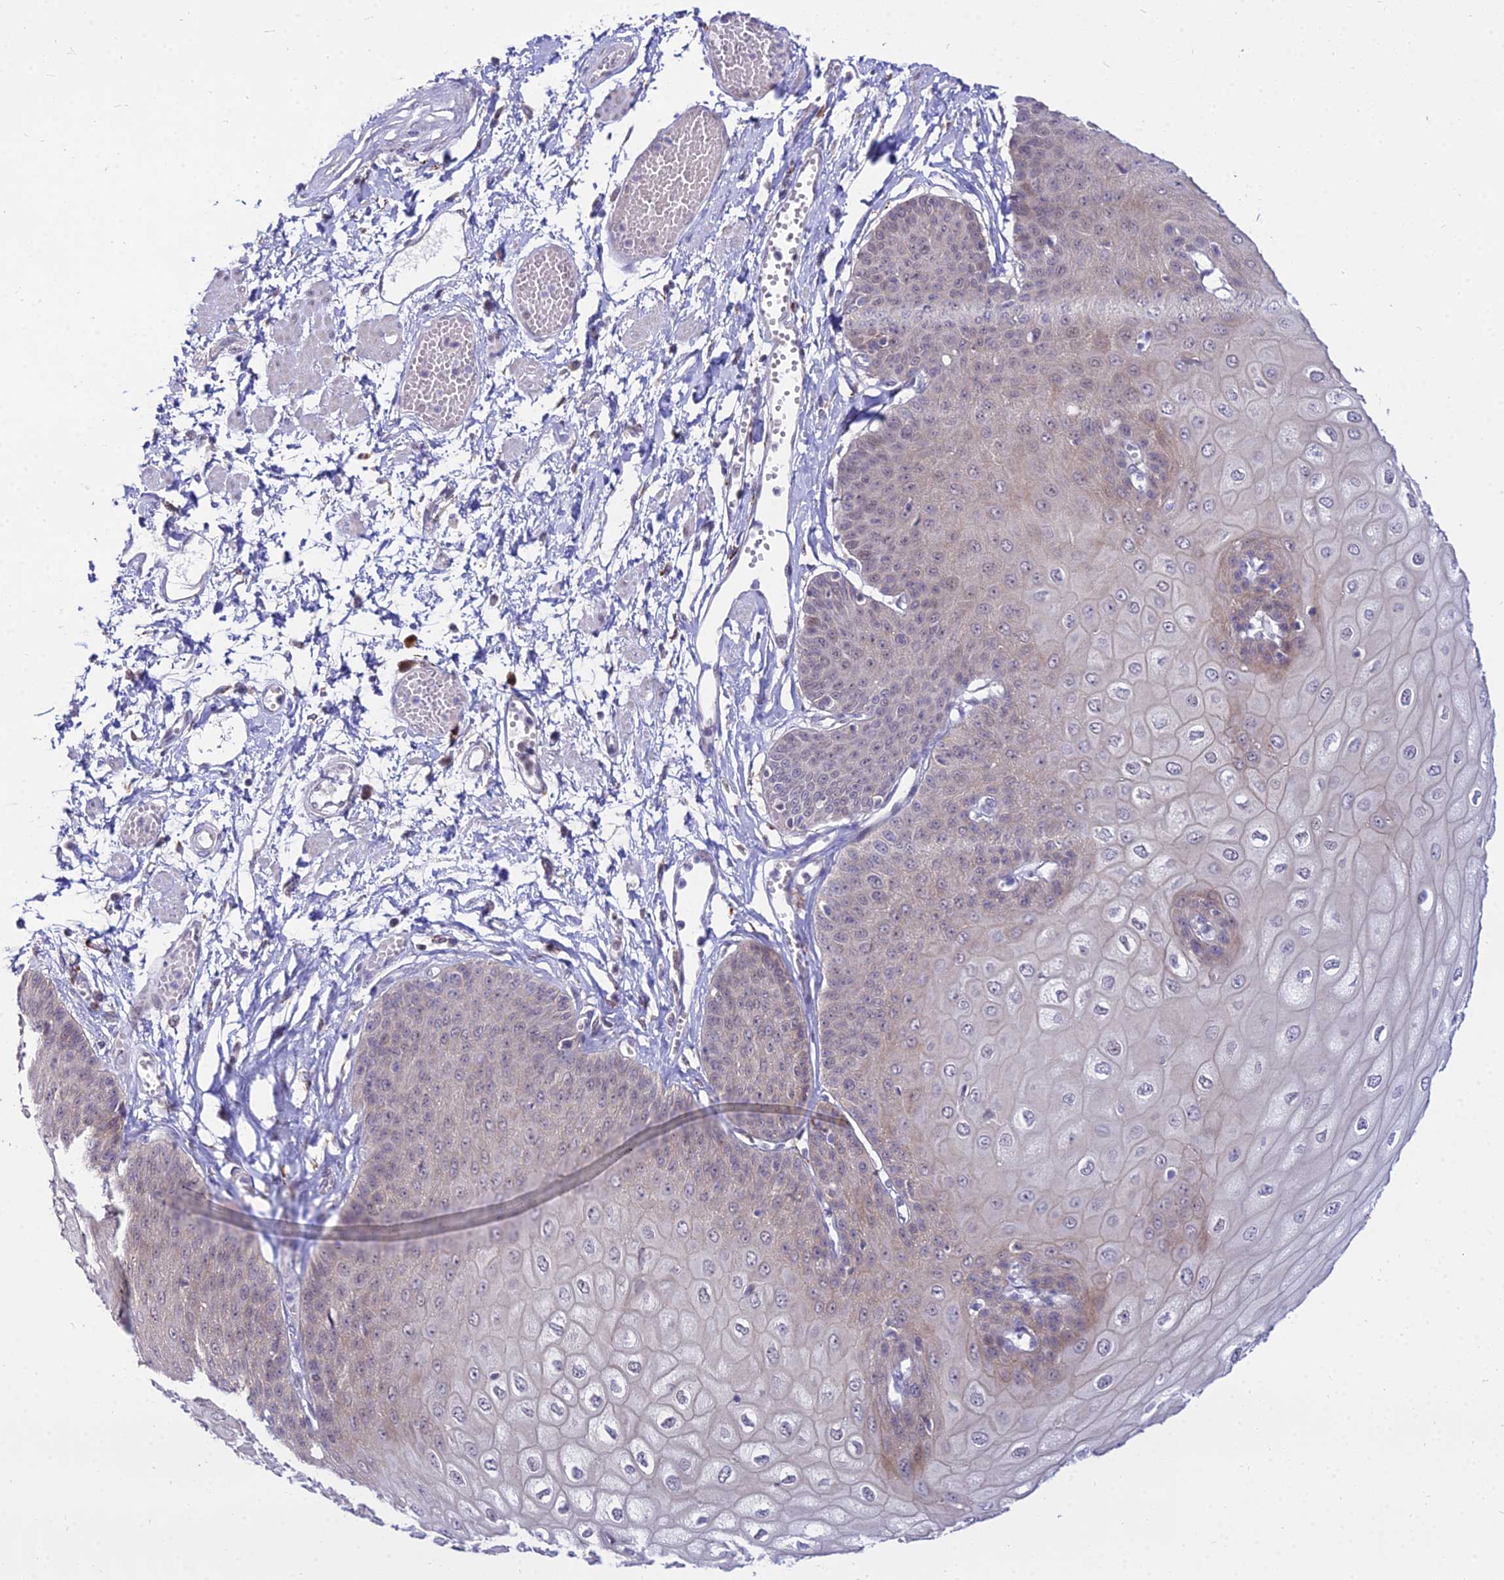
{"staining": {"intensity": "moderate", "quantity": "<25%", "location": "cytoplasmic/membranous,nuclear"}, "tissue": "esophagus", "cell_type": "Squamous epithelial cells", "image_type": "normal", "snomed": [{"axis": "morphology", "description": "Normal tissue, NOS"}, {"axis": "topography", "description": "Esophagus"}], "caption": "Protein expression by IHC shows moderate cytoplasmic/membranous,nuclear positivity in about <25% of squamous epithelial cells in normal esophagus.", "gene": "C6orf163", "patient": {"sex": "male", "age": 60}}